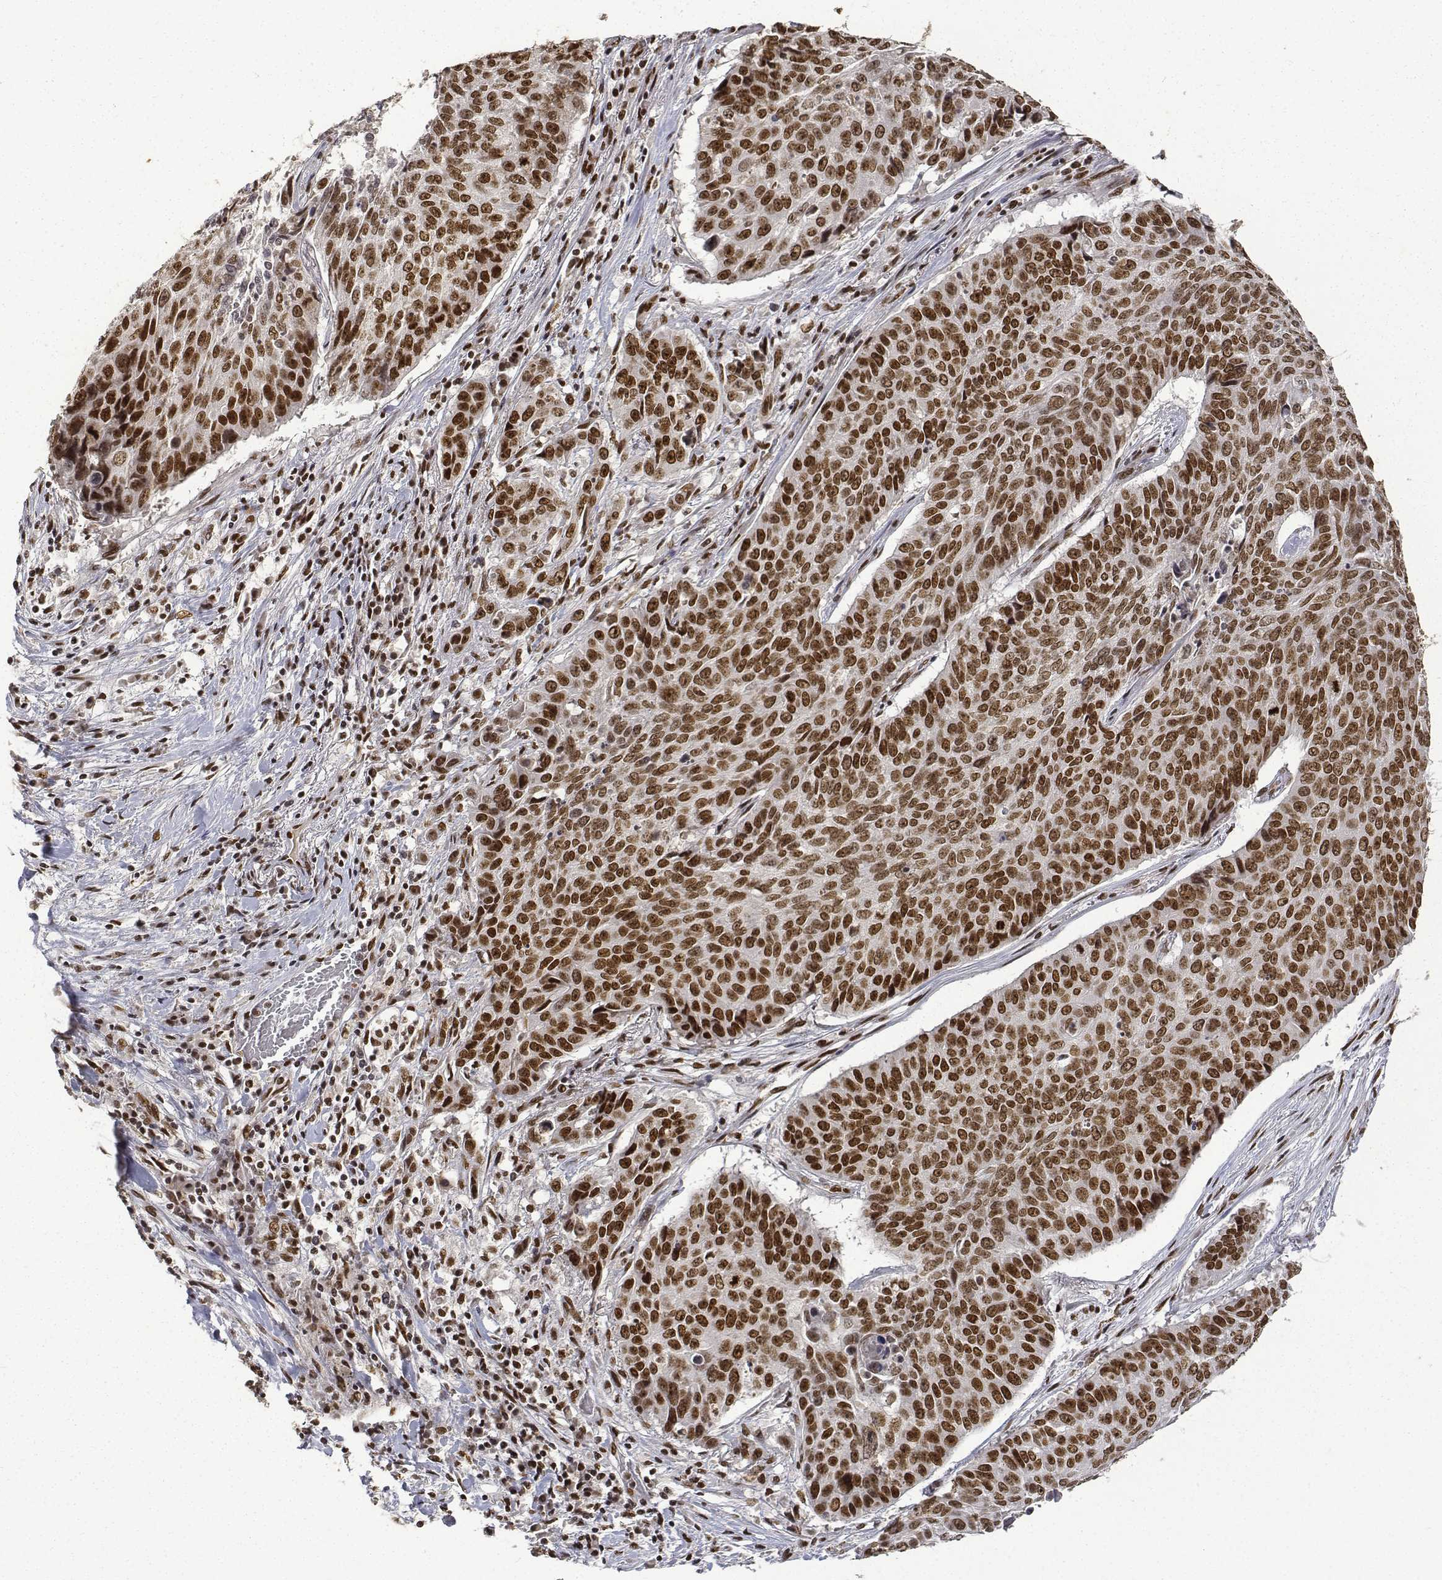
{"staining": {"intensity": "strong", "quantity": ">75%", "location": "nuclear"}, "tissue": "lung cancer", "cell_type": "Tumor cells", "image_type": "cancer", "snomed": [{"axis": "morphology", "description": "Normal tissue, NOS"}, {"axis": "morphology", "description": "Squamous cell carcinoma, NOS"}, {"axis": "topography", "description": "Bronchus"}, {"axis": "topography", "description": "Lung"}], "caption": "A photomicrograph of lung cancer stained for a protein reveals strong nuclear brown staining in tumor cells.", "gene": "ATRX", "patient": {"sex": "male", "age": 64}}